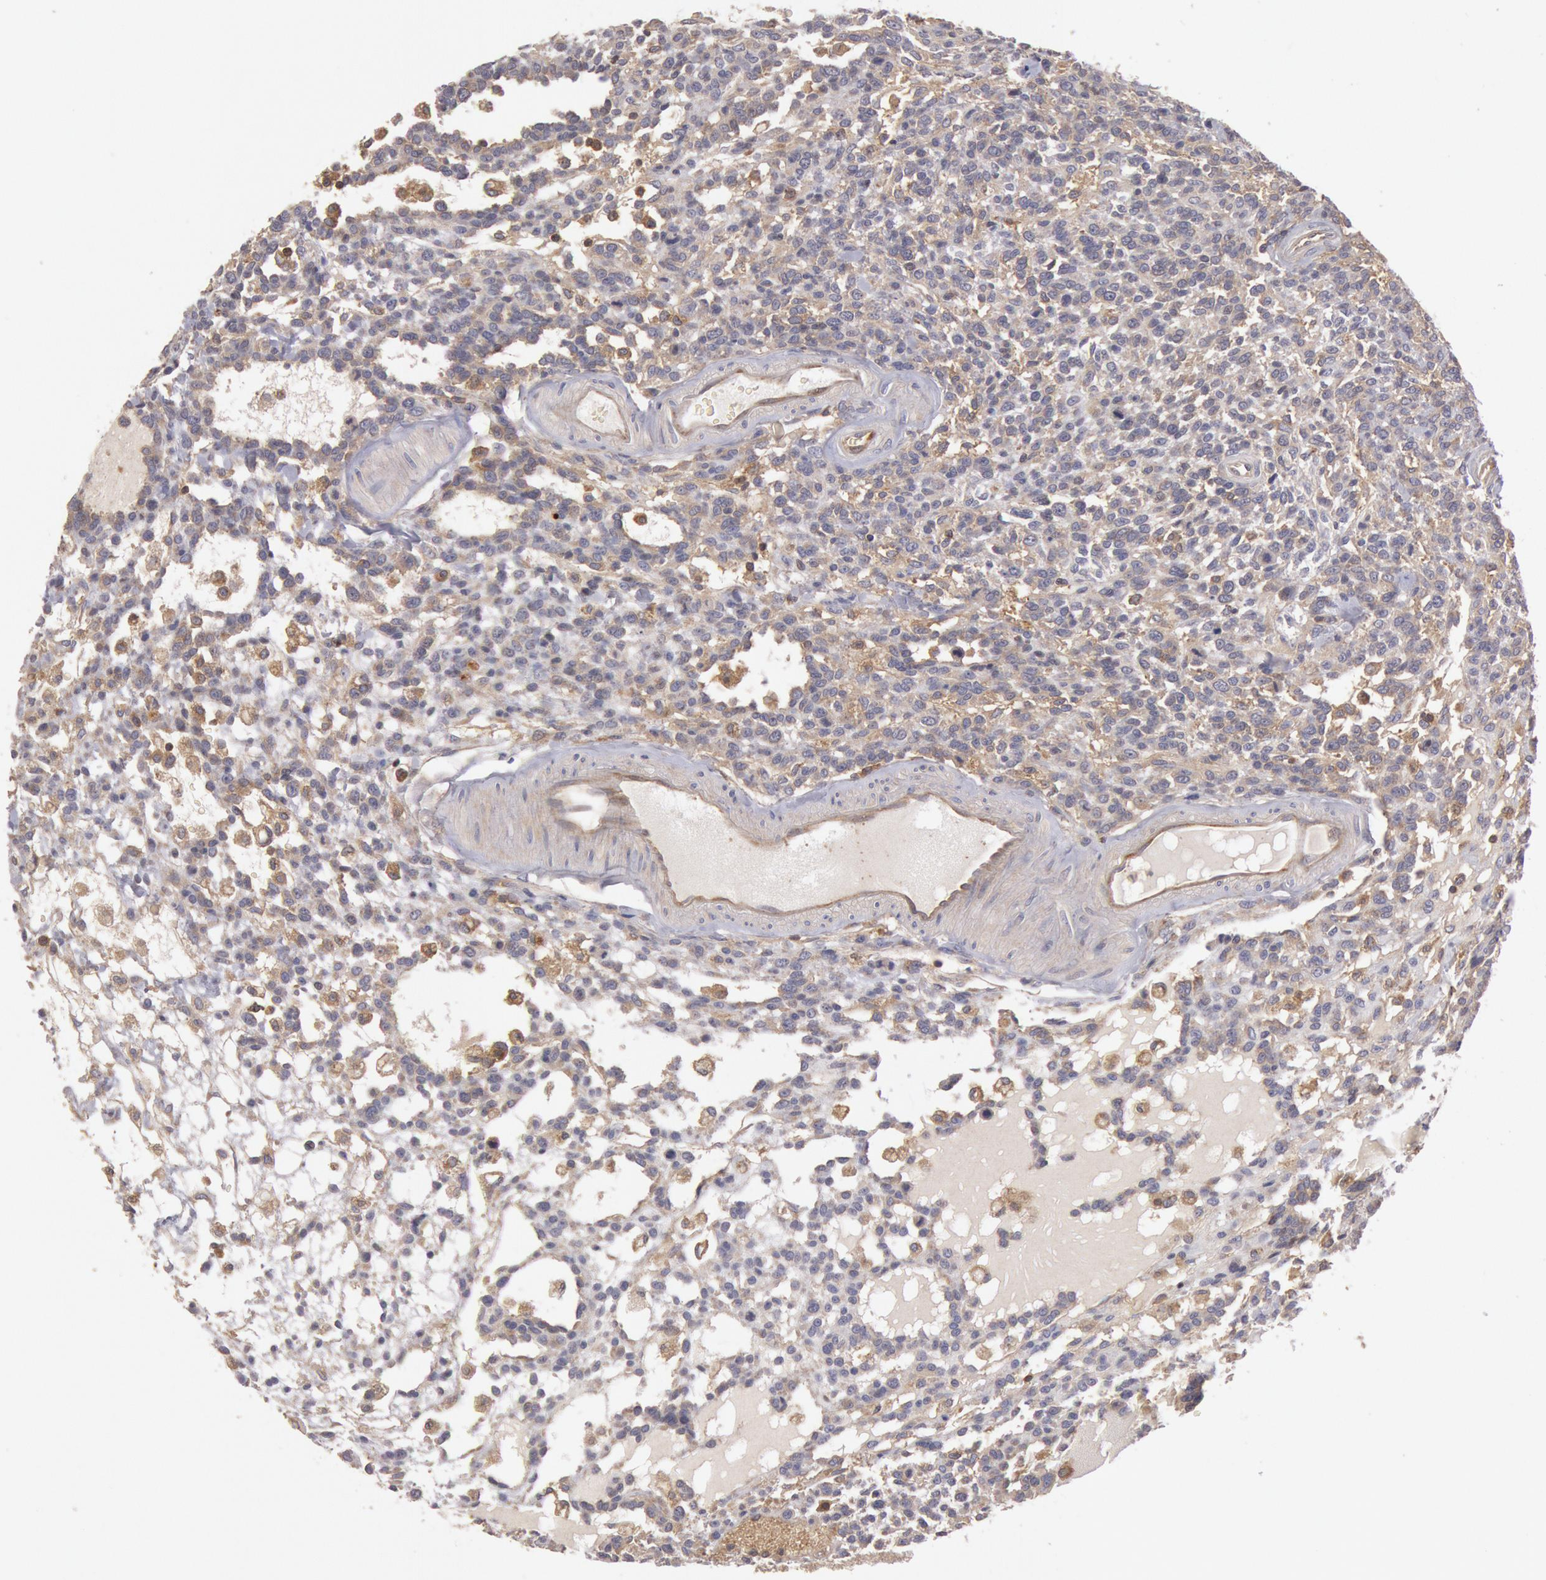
{"staining": {"intensity": "moderate", "quantity": "<25%", "location": "cytoplasmic/membranous"}, "tissue": "glioma", "cell_type": "Tumor cells", "image_type": "cancer", "snomed": [{"axis": "morphology", "description": "Glioma, malignant, High grade"}, {"axis": "topography", "description": "Brain"}], "caption": "Immunohistochemical staining of human malignant glioma (high-grade) shows moderate cytoplasmic/membranous protein staining in approximately <25% of tumor cells.", "gene": "PIK3R1", "patient": {"sex": "male", "age": 66}}